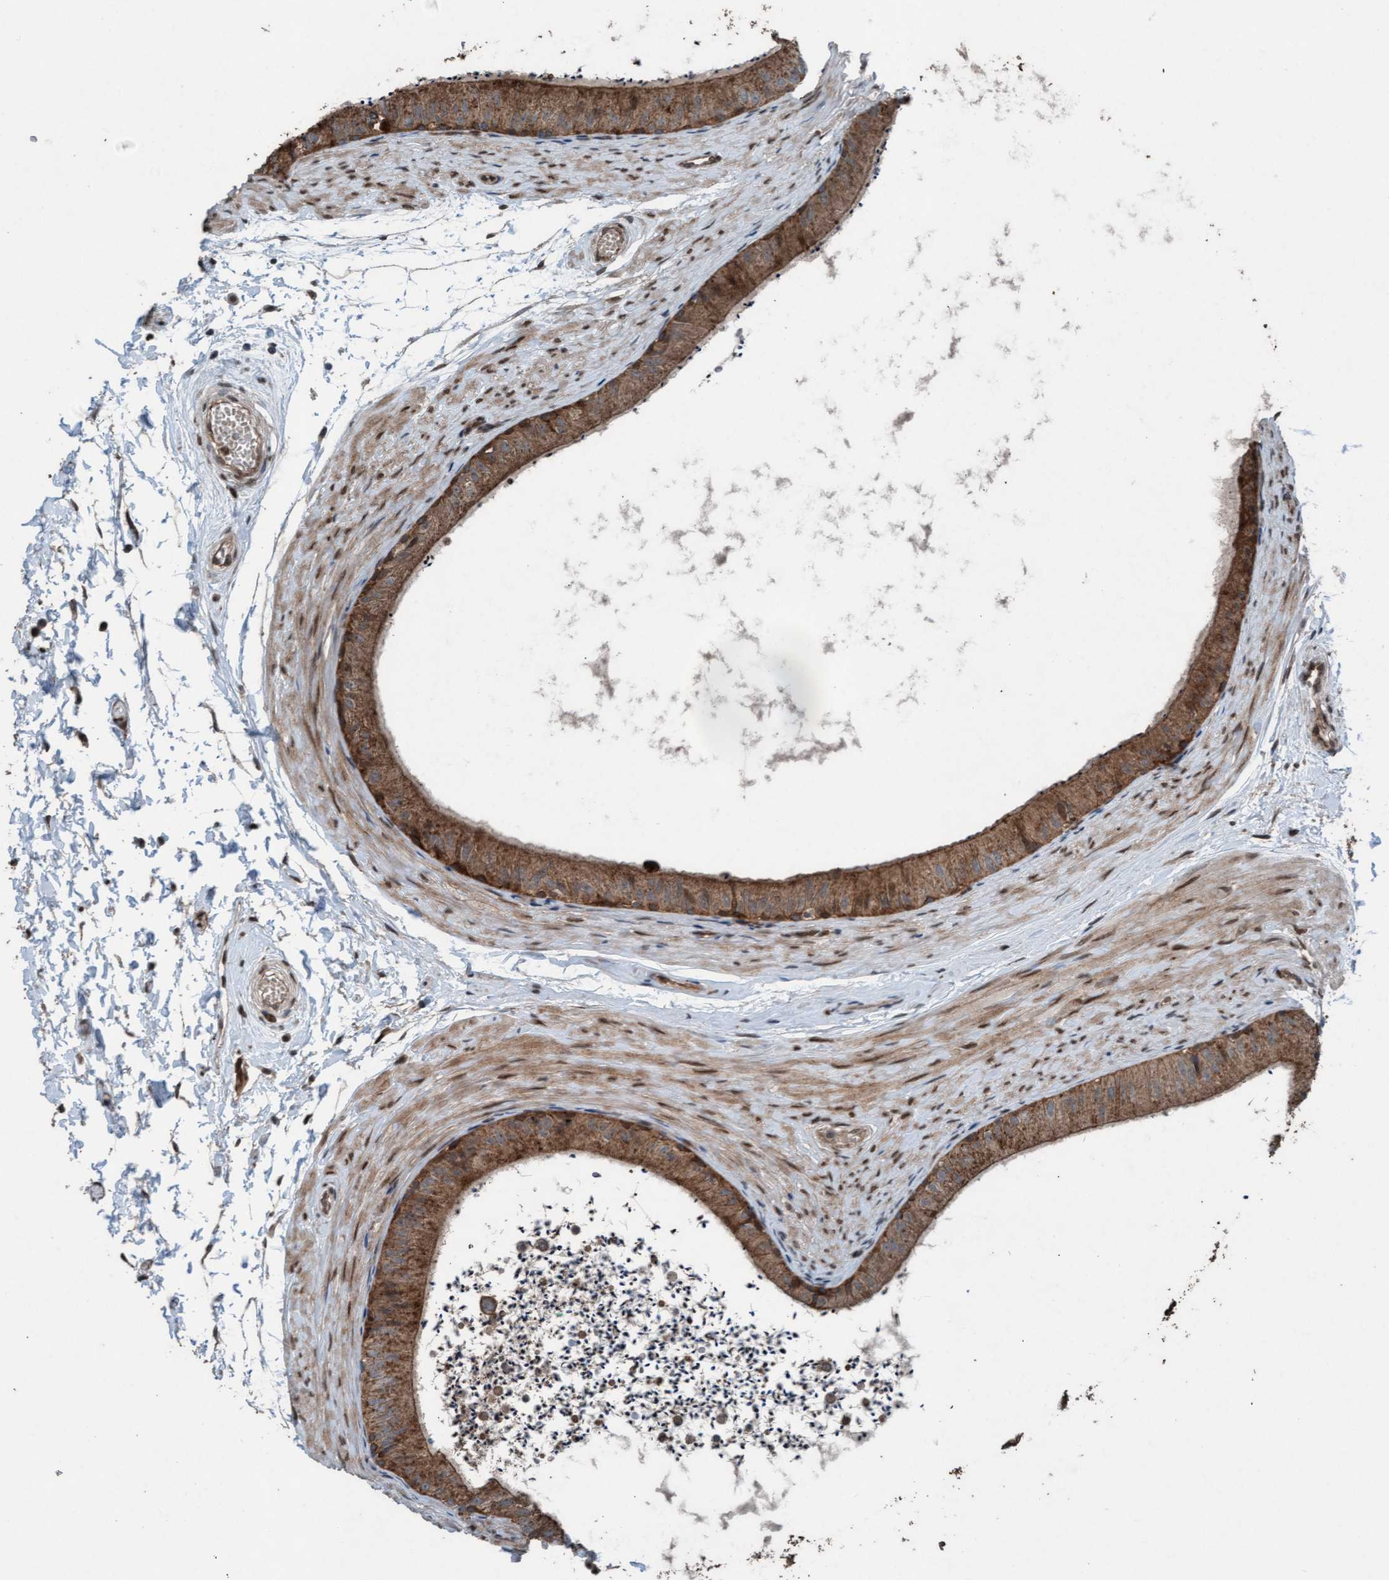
{"staining": {"intensity": "strong", "quantity": ">75%", "location": "cytoplasmic/membranous"}, "tissue": "epididymis", "cell_type": "Glandular cells", "image_type": "normal", "snomed": [{"axis": "morphology", "description": "Normal tissue, NOS"}, {"axis": "topography", "description": "Epididymis"}], "caption": "Immunohistochemistry staining of unremarkable epididymis, which demonstrates high levels of strong cytoplasmic/membranous staining in approximately >75% of glandular cells indicating strong cytoplasmic/membranous protein staining. The staining was performed using DAB (brown) for protein detection and nuclei were counterstained in hematoxylin (blue).", "gene": "PLXNB2", "patient": {"sex": "male", "age": 56}}